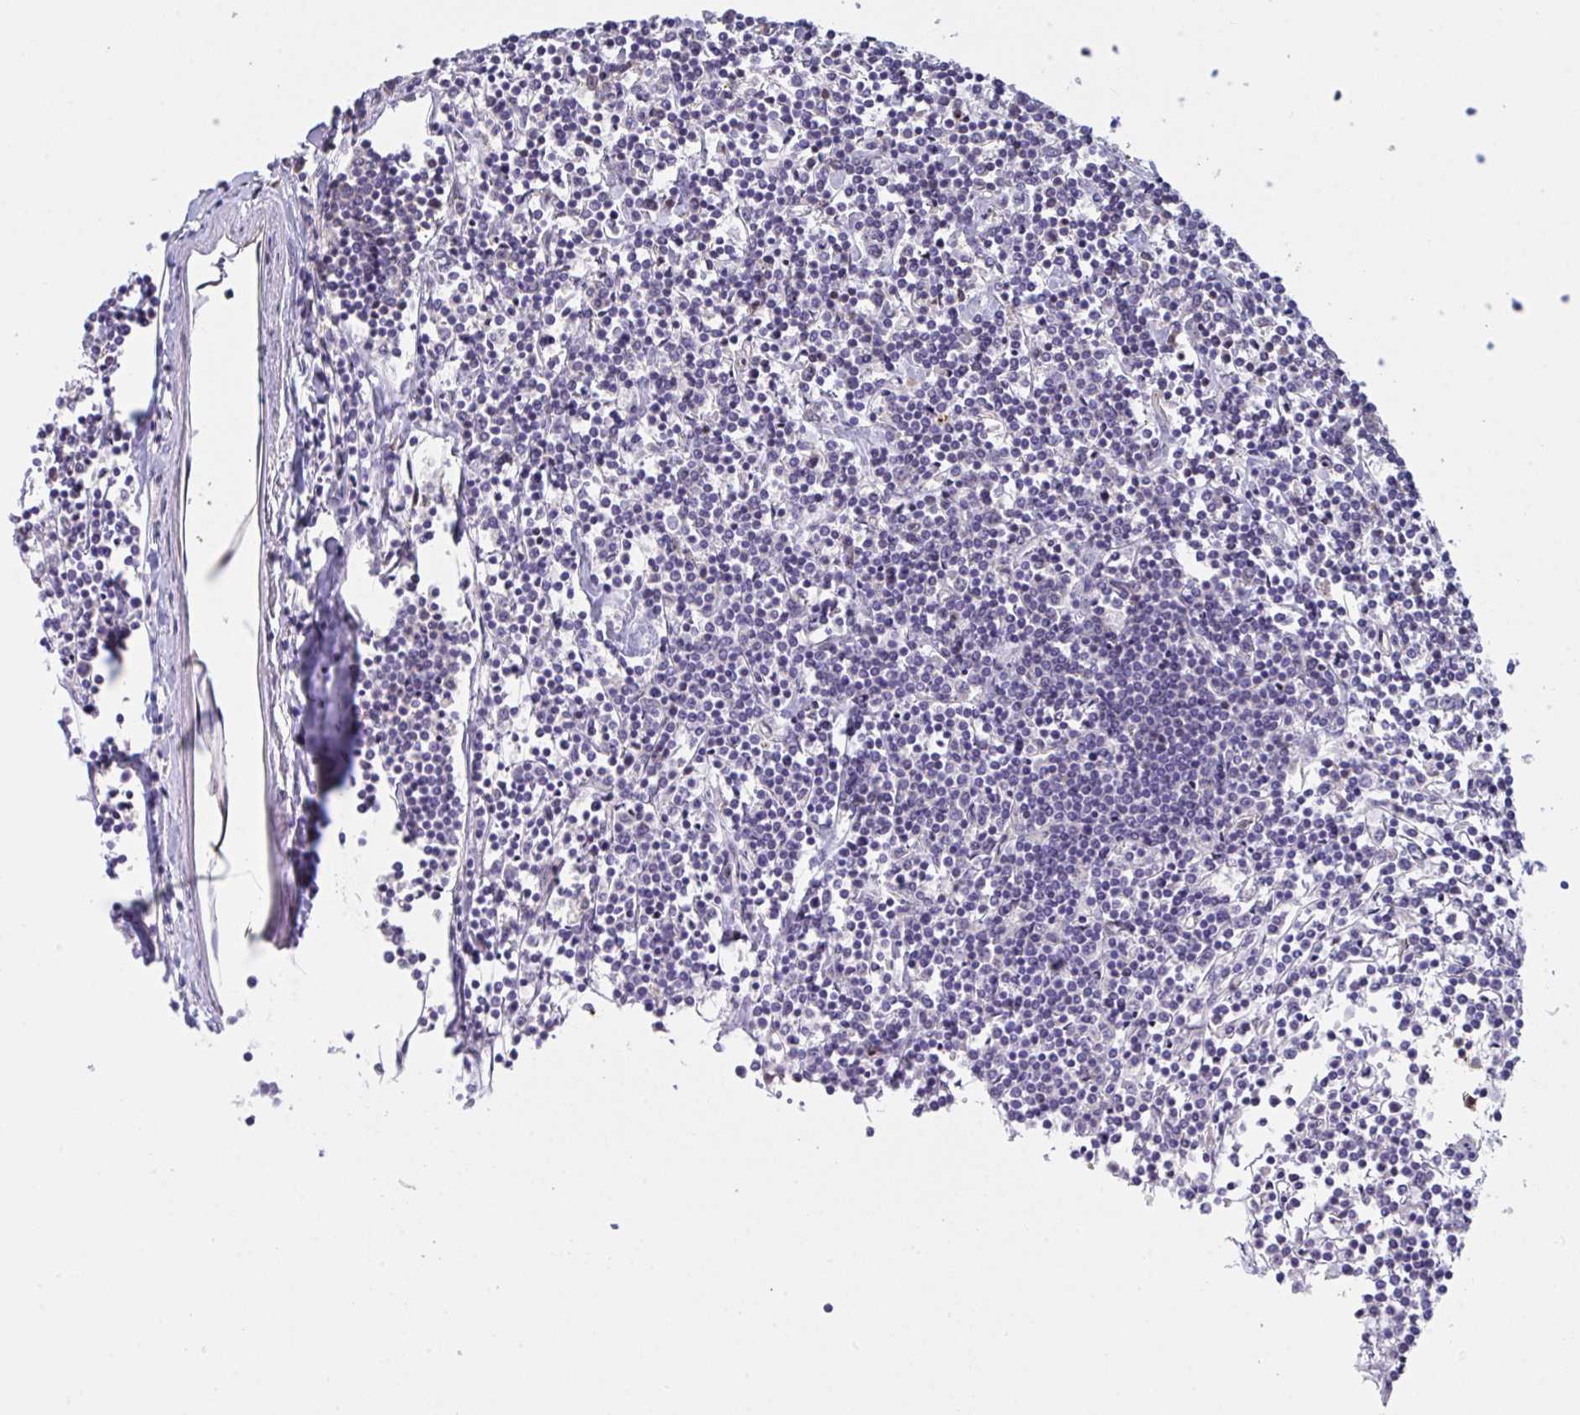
{"staining": {"intensity": "negative", "quantity": "none", "location": "none"}, "tissue": "lymphoma", "cell_type": "Tumor cells", "image_type": "cancer", "snomed": [{"axis": "morphology", "description": "Malignant lymphoma, non-Hodgkin's type, Low grade"}, {"axis": "topography", "description": "Spleen"}], "caption": "This is an IHC micrograph of low-grade malignant lymphoma, non-Hodgkin's type. There is no positivity in tumor cells.", "gene": "PELI2", "patient": {"sex": "female", "age": 19}}